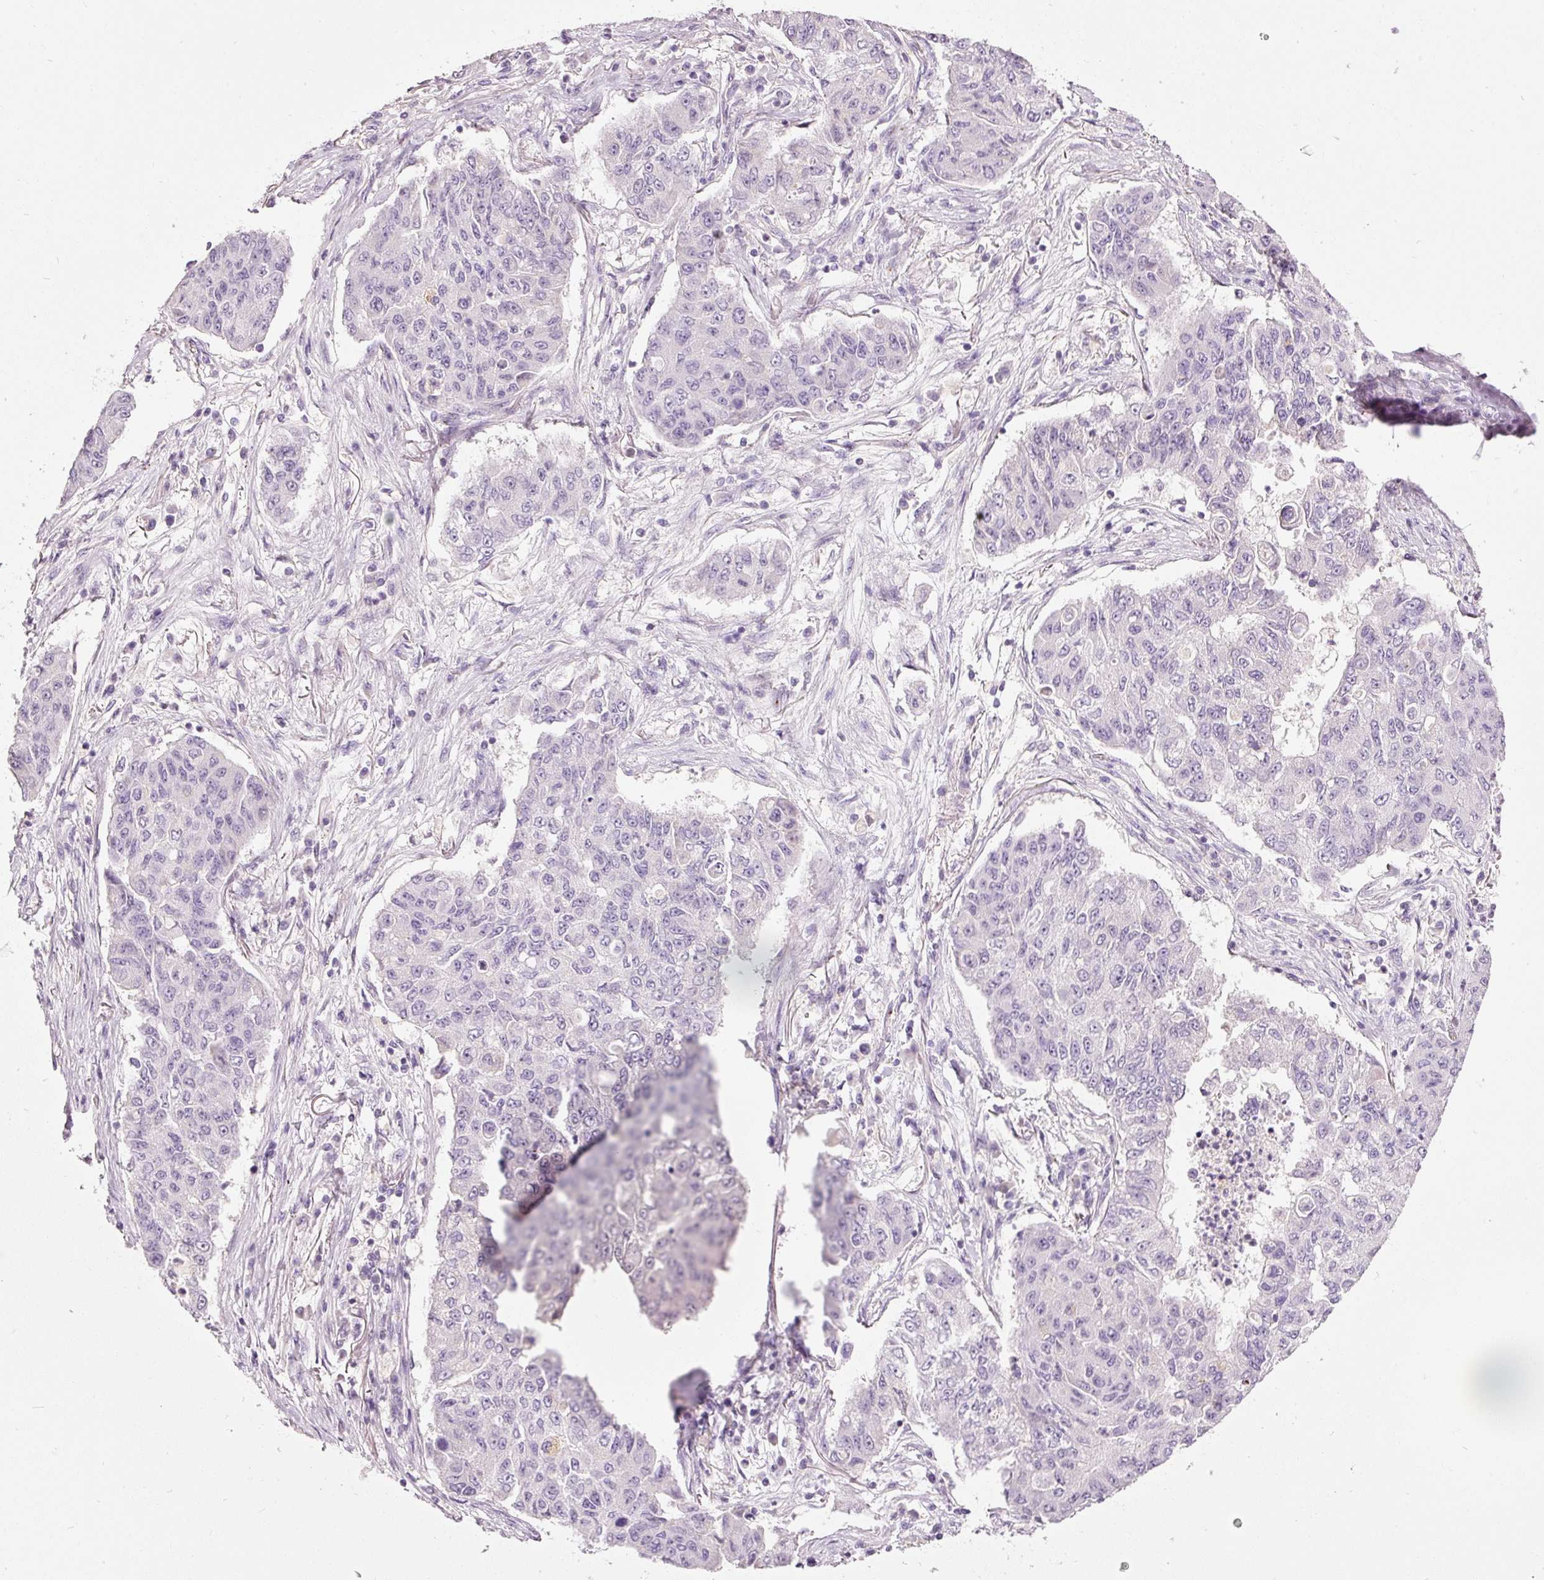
{"staining": {"intensity": "negative", "quantity": "none", "location": "none"}, "tissue": "lung cancer", "cell_type": "Tumor cells", "image_type": "cancer", "snomed": [{"axis": "morphology", "description": "Squamous cell carcinoma, NOS"}, {"axis": "topography", "description": "Lung"}], "caption": "IHC of human lung cancer (squamous cell carcinoma) displays no expression in tumor cells.", "gene": "MUC5AC", "patient": {"sex": "male", "age": 74}}